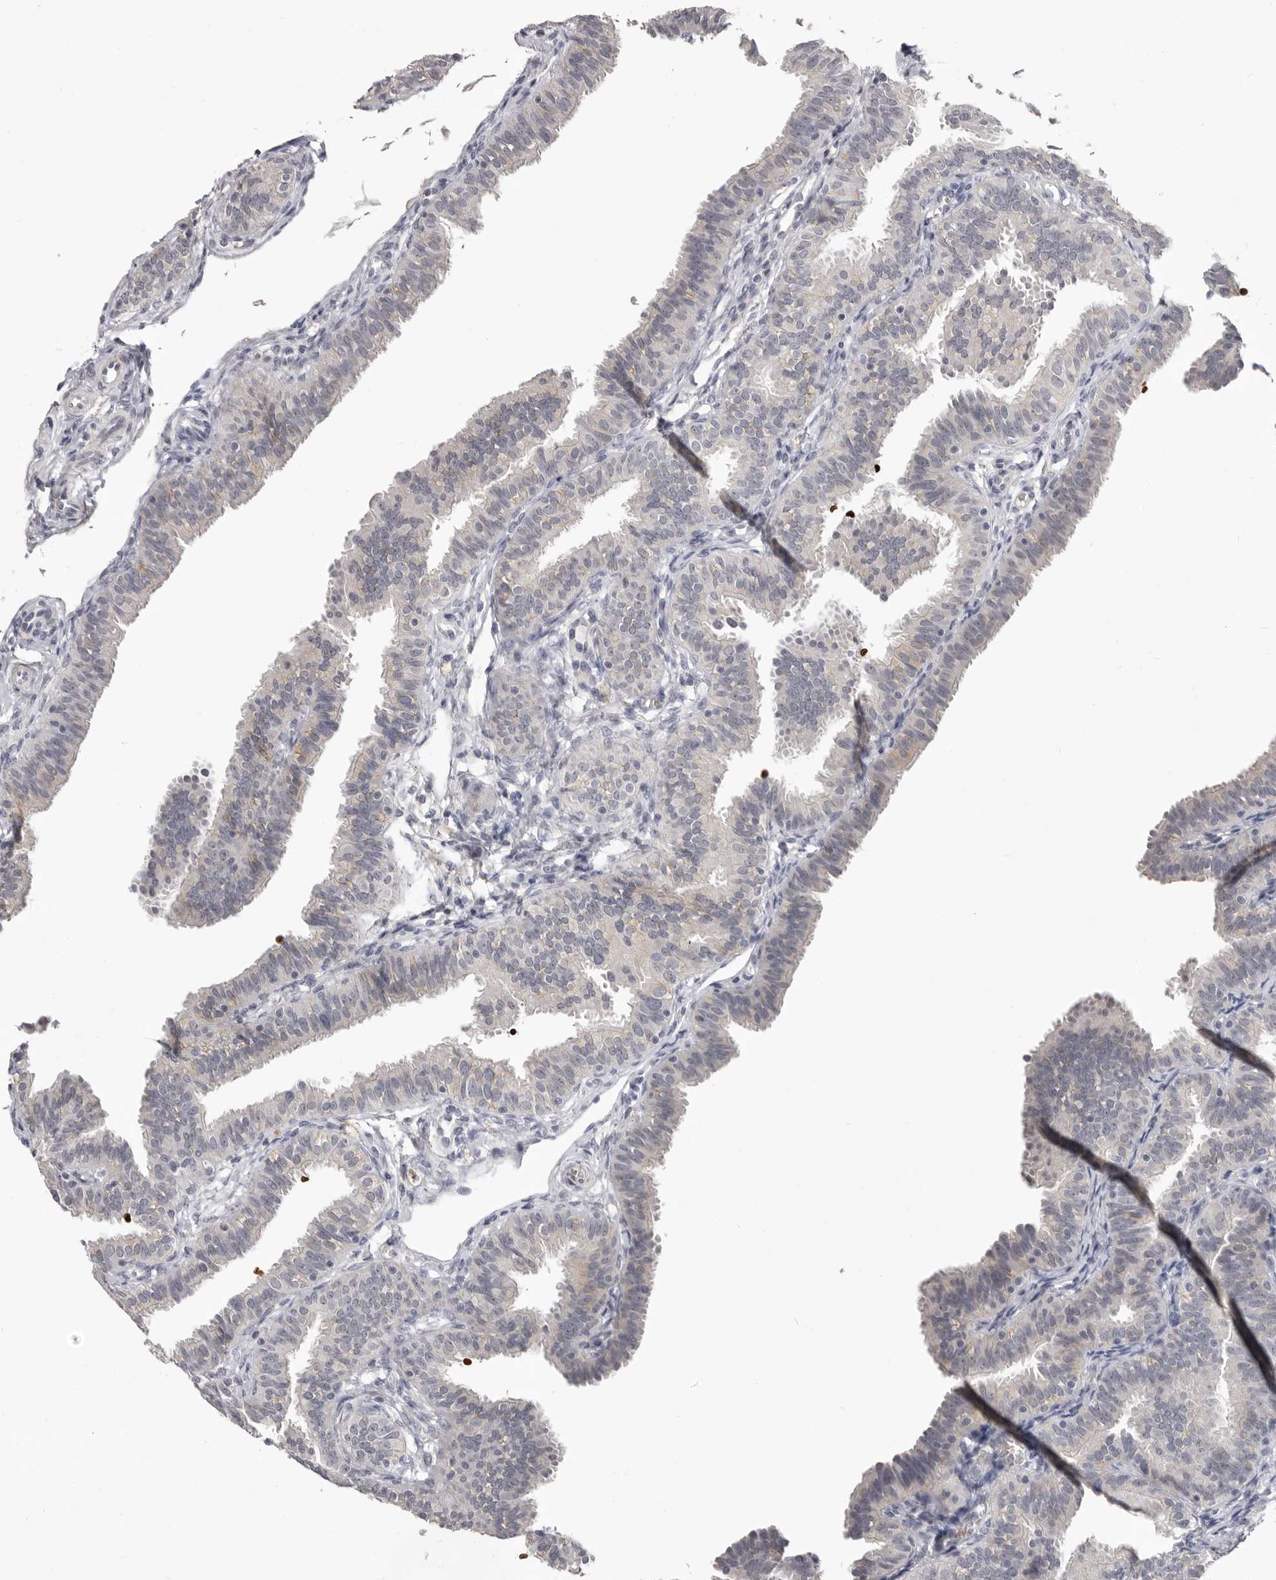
{"staining": {"intensity": "negative", "quantity": "none", "location": "none"}, "tissue": "fallopian tube", "cell_type": "Glandular cells", "image_type": "normal", "snomed": [{"axis": "morphology", "description": "Normal tissue, NOS"}, {"axis": "topography", "description": "Fallopian tube"}], "caption": "Histopathology image shows no significant protein expression in glandular cells of benign fallopian tube. The staining is performed using DAB (3,3'-diaminobenzidine) brown chromogen with nuclei counter-stained in using hematoxylin.", "gene": "TNR", "patient": {"sex": "female", "age": 35}}